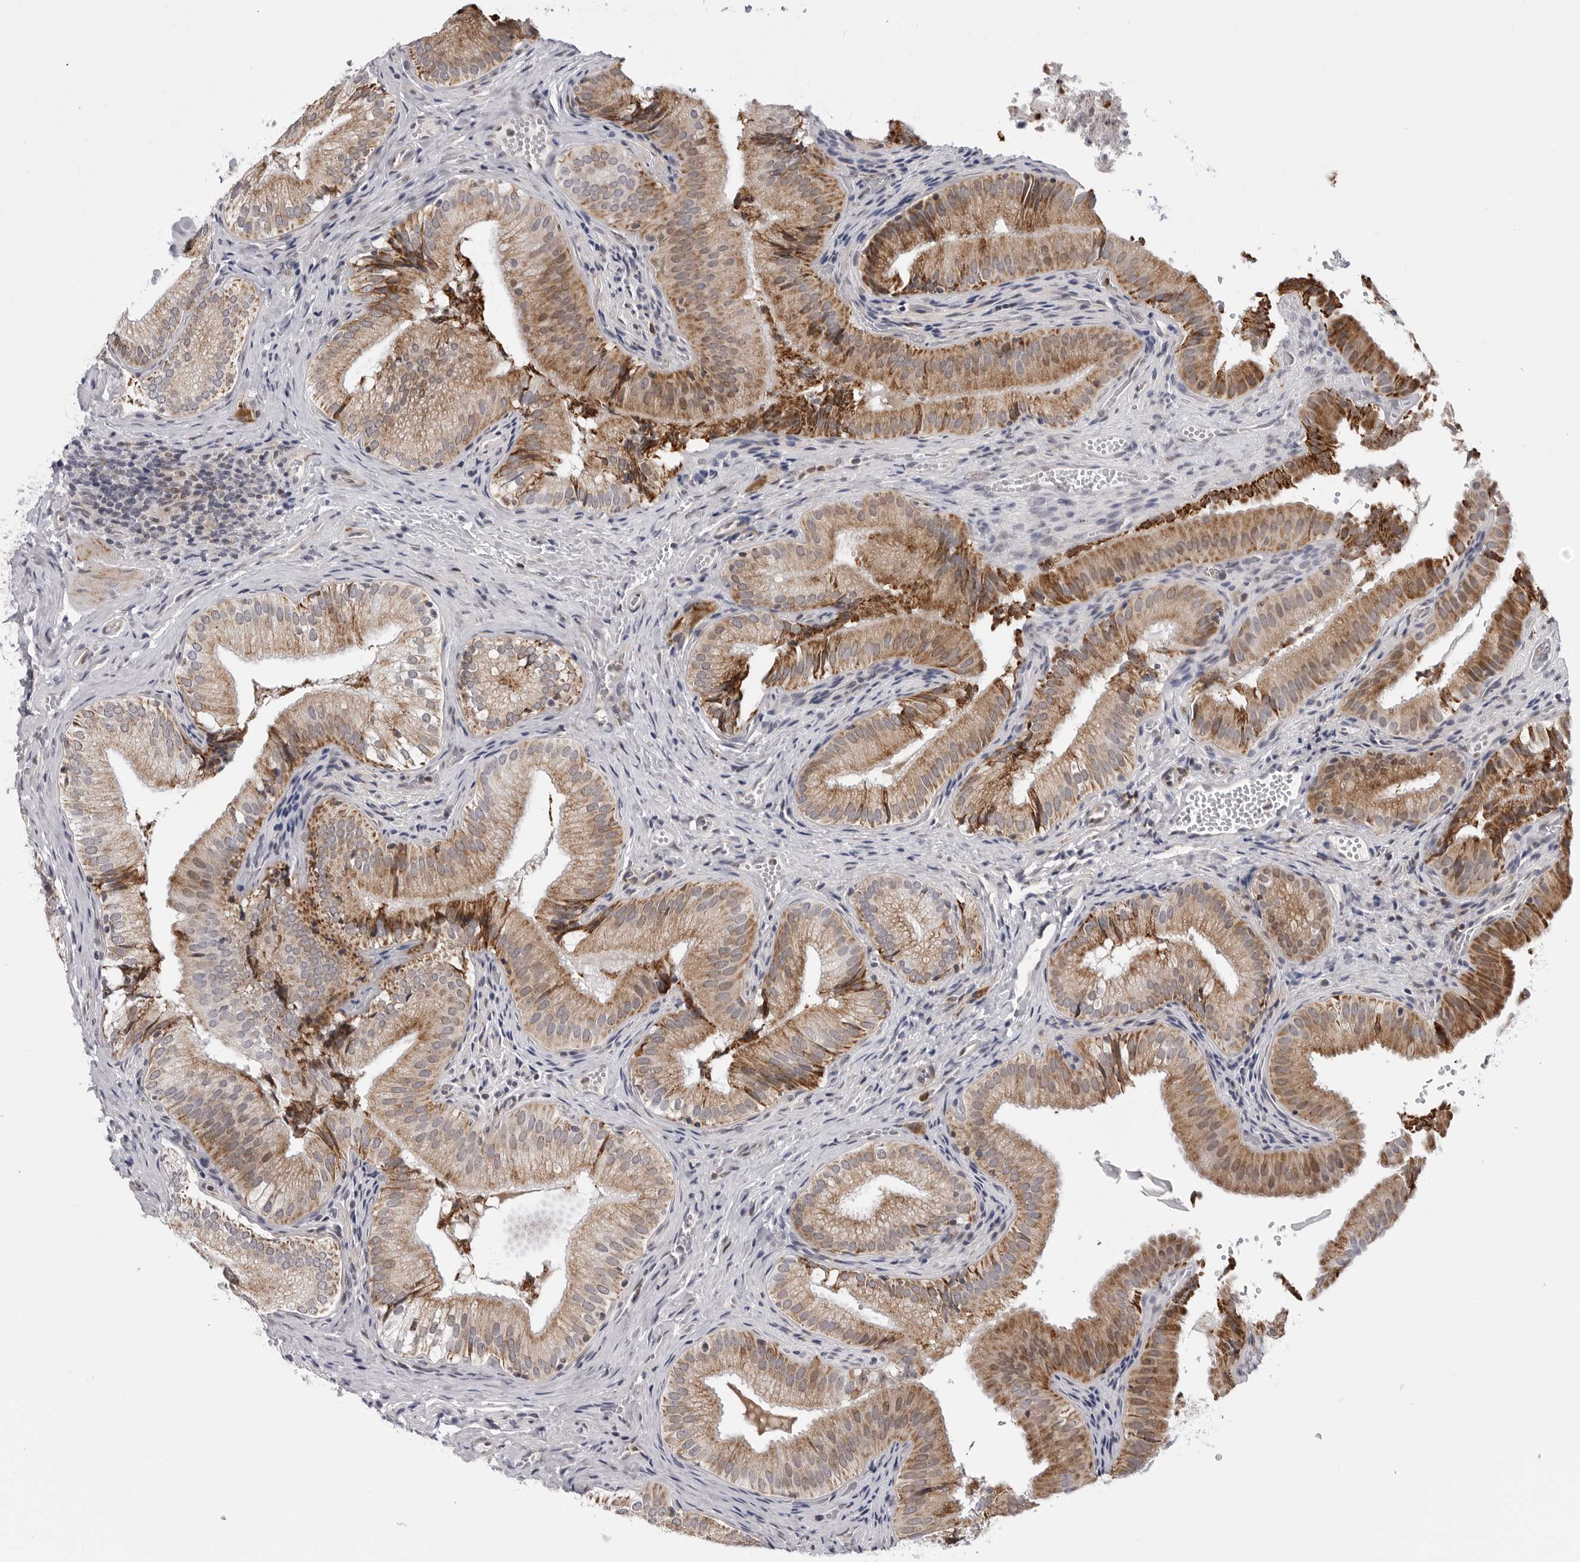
{"staining": {"intensity": "moderate", "quantity": ">75%", "location": "cytoplasmic/membranous"}, "tissue": "gallbladder", "cell_type": "Glandular cells", "image_type": "normal", "snomed": [{"axis": "morphology", "description": "Normal tissue, NOS"}, {"axis": "topography", "description": "Gallbladder"}], "caption": "A photomicrograph showing moderate cytoplasmic/membranous positivity in approximately >75% of glandular cells in unremarkable gallbladder, as visualized by brown immunohistochemical staining.", "gene": "CDK20", "patient": {"sex": "female", "age": 30}}